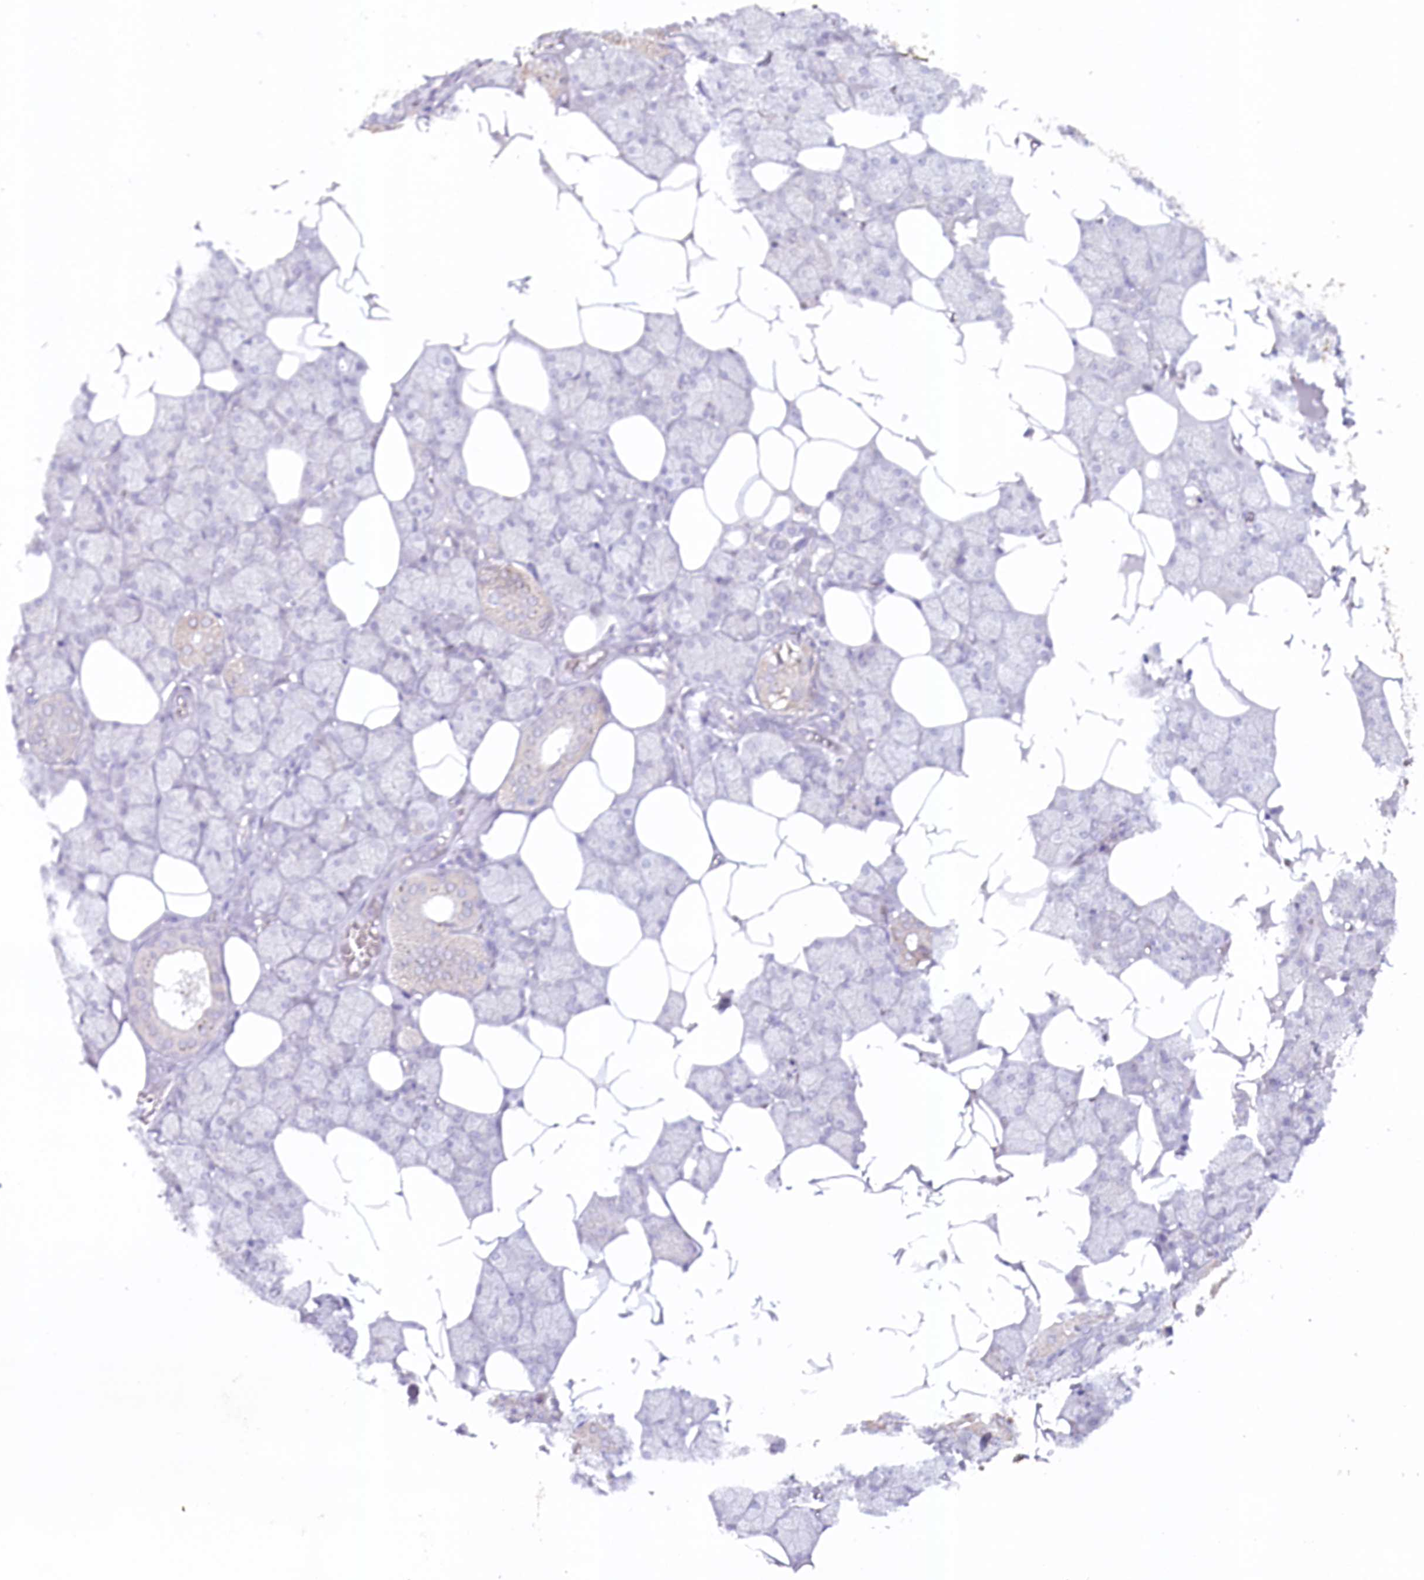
{"staining": {"intensity": "weak", "quantity": "<25%", "location": "cytoplasmic/membranous"}, "tissue": "salivary gland", "cell_type": "Glandular cells", "image_type": "normal", "snomed": [{"axis": "morphology", "description": "Normal tissue, NOS"}, {"axis": "topography", "description": "Salivary gland"}], "caption": "Image shows no protein expression in glandular cells of unremarkable salivary gland.", "gene": "PSAPL1", "patient": {"sex": "male", "age": 62}}